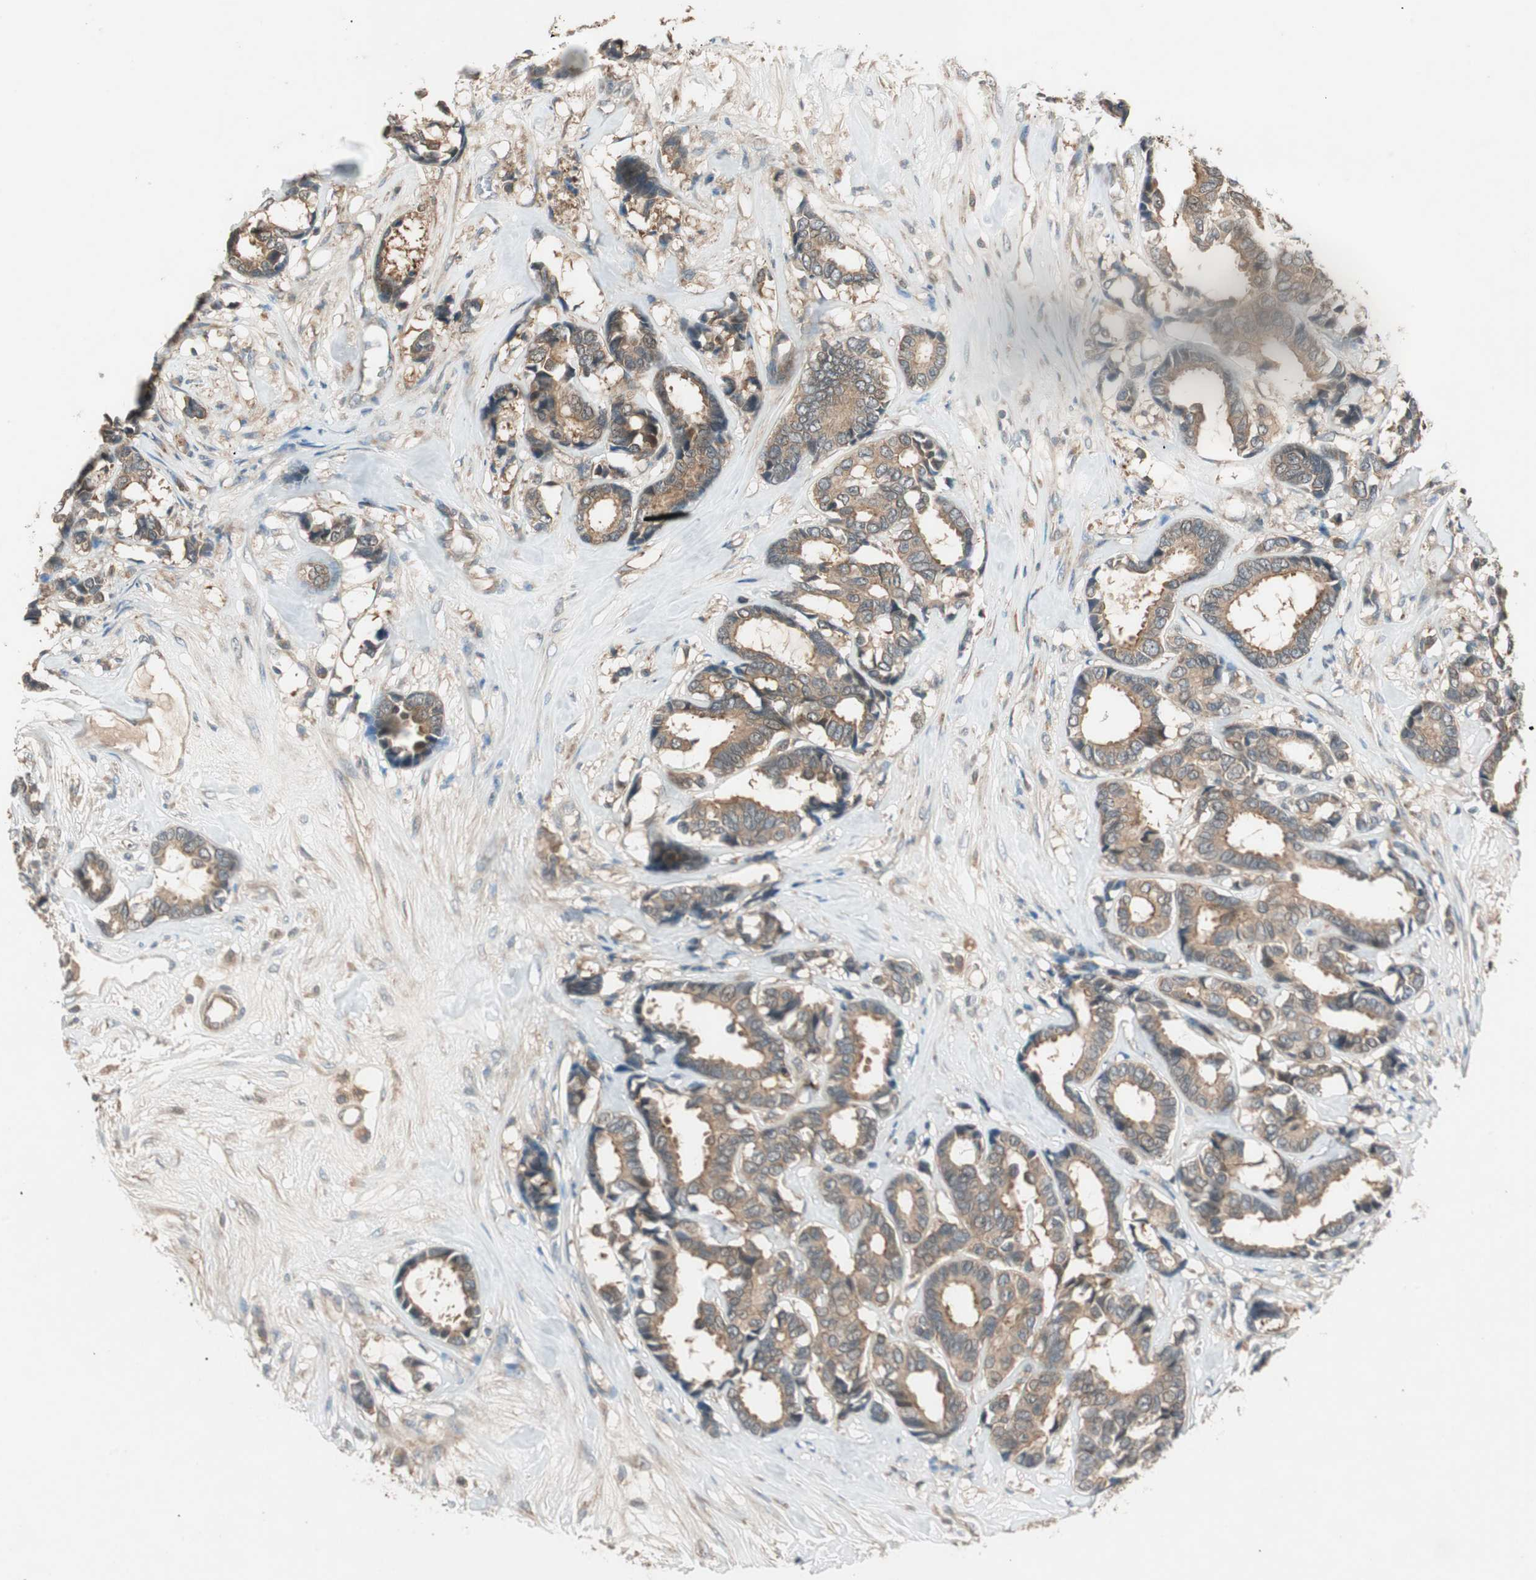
{"staining": {"intensity": "moderate", "quantity": ">75%", "location": "cytoplasmic/membranous"}, "tissue": "breast cancer", "cell_type": "Tumor cells", "image_type": "cancer", "snomed": [{"axis": "morphology", "description": "Duct carcinoma"}, {"axis": "topography", "description": "Breast"}], "caption": "This image shows IHC staining of human breast cancer (intraductal carcinoma), with medium moderate cytoplasmic/membranous expression in approximately >75% of tumor cells.", "gene": "NCLN", "patient": {"sex": "female", "age": 87}}